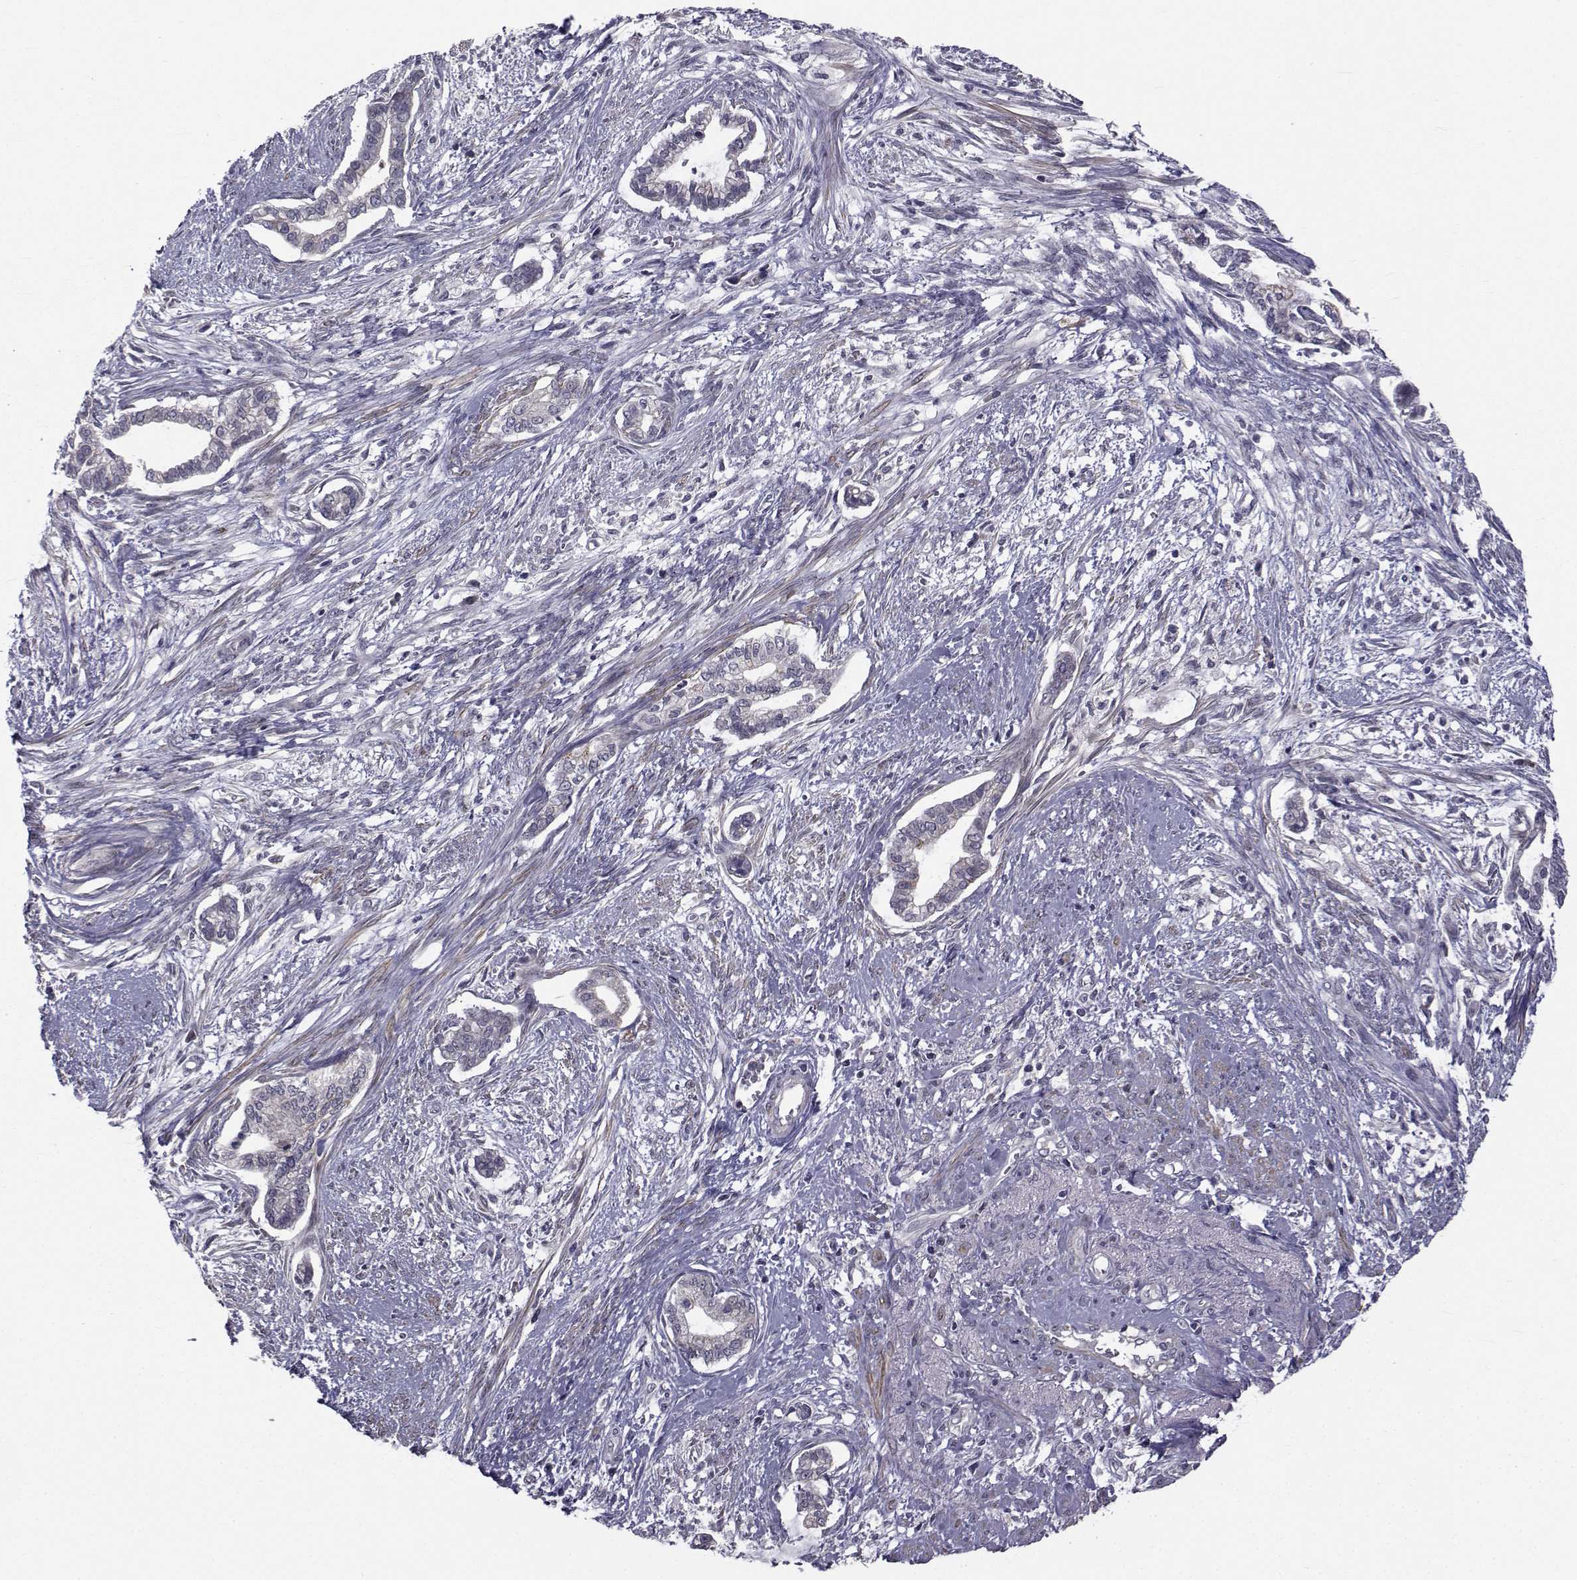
{"staining": {"intensity": "negative", "quantity": "none", "location": "none"}, "tissue": "cervical cancer", "cell_type": "Tumor cells", "image_type": "cancer", "snomed": [{"axis": "morphology", "description": "Adenocarcinoma, NOS"}, {"axis": "topography", "description": "Cervix"}], "caption": "Tumor cells show no significant expression in cervical cancer (adenocarcinoma).", "gene": "FDXR", "patient": {"sex": "female", "age": 62}}